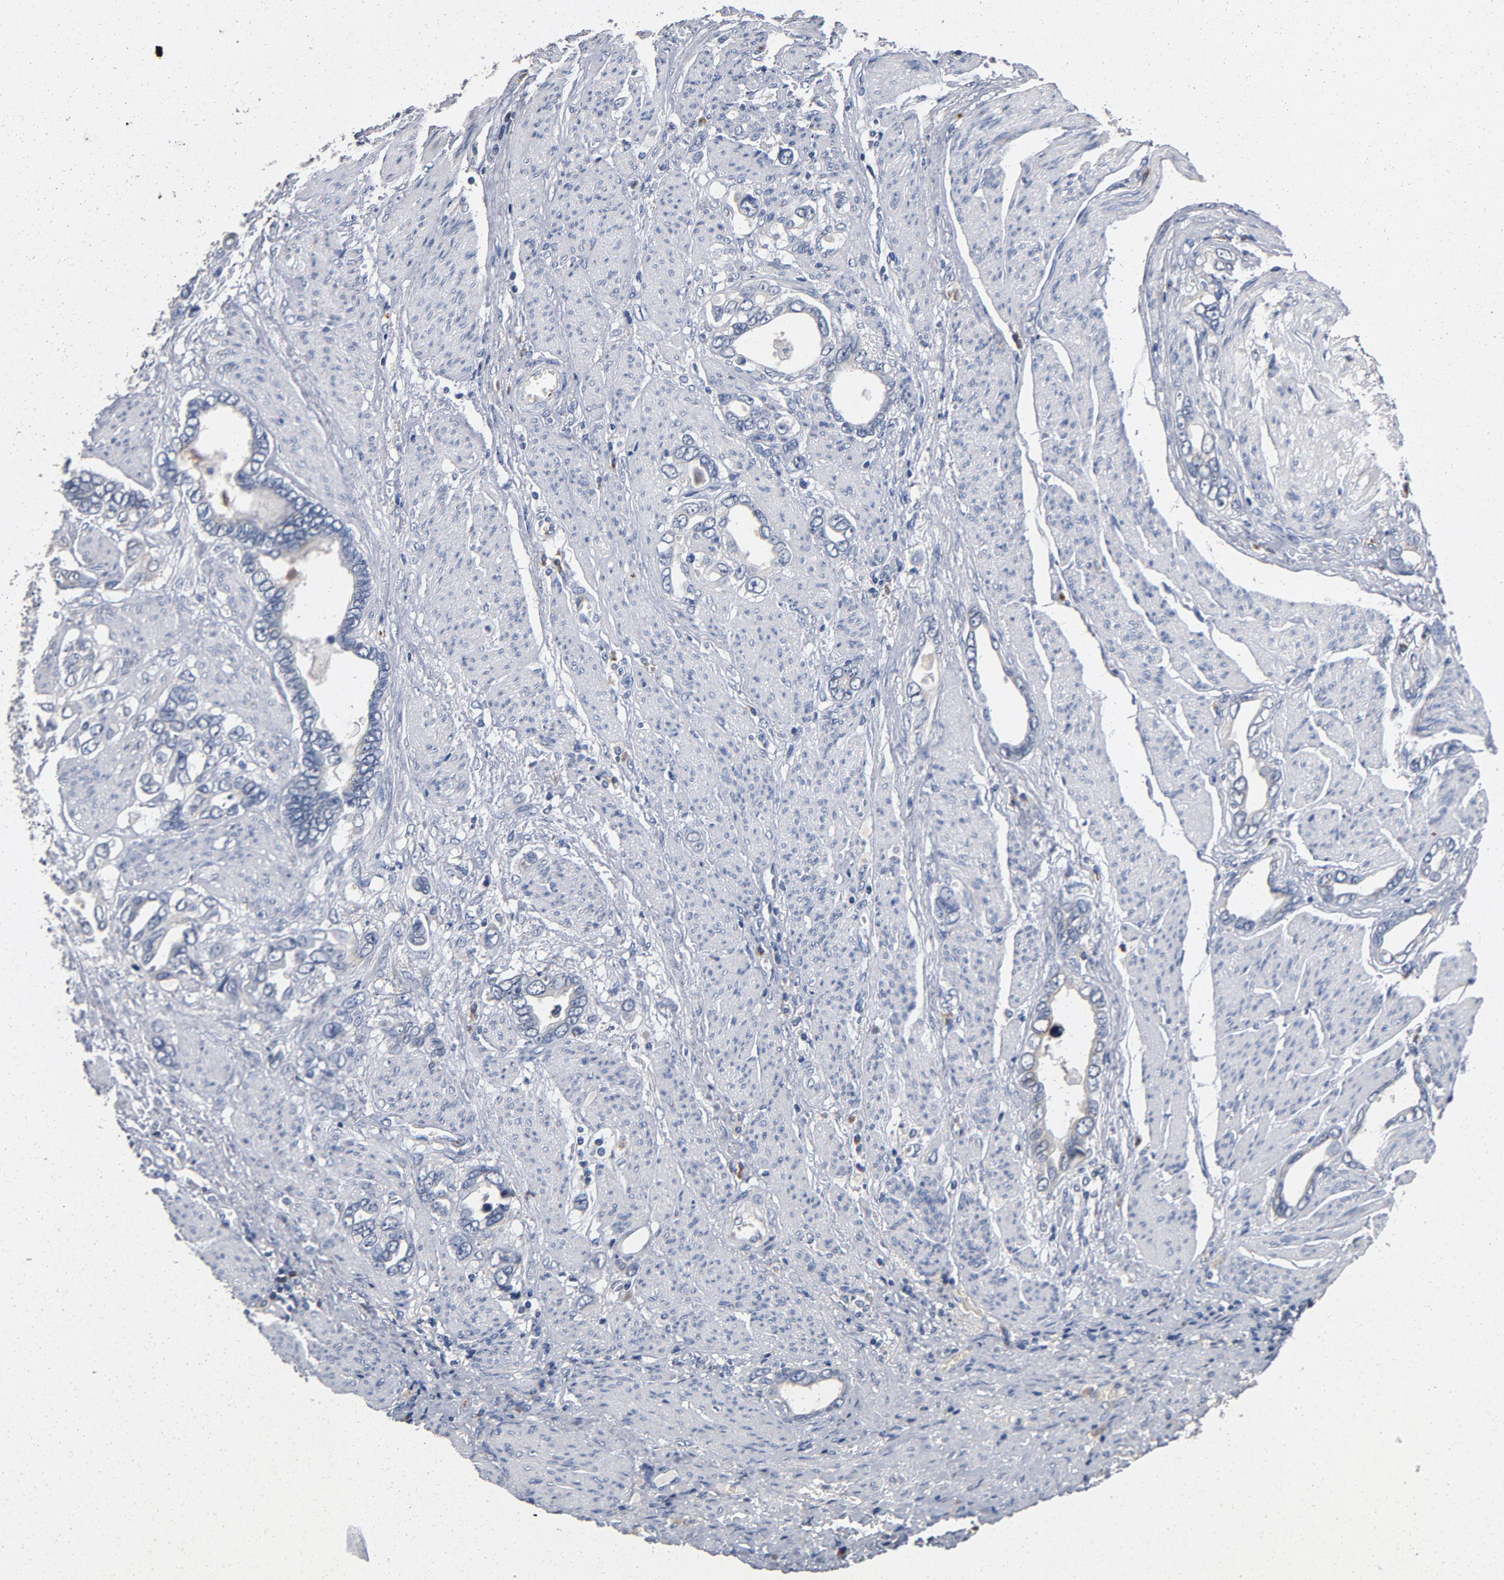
{"staining": {"intensity": "negative", "quantity": "none", "location": "none"}, "tissue": "stomach cancer", "cell_type": "Tumor cells", "image_type": "cancer", "snomed": [{"axis": "morphology", "description": "Adenocarcinoma, NOS"}, {"axis": "topography", "description": "Stomach"}], "caption": "DAB (3,3'-diaminobenzidine) immunohistochemical staining of stomach cancer (adenocarcinoma) shows no significant expression in tumor cells. (Brightfield microscopy of DAB (3,3'-diaminobenzidine) immunohistochemistry (IHC) at high magnification).", "gene": "LMAN2", "patient": {"sex": "male", "age": 78}}